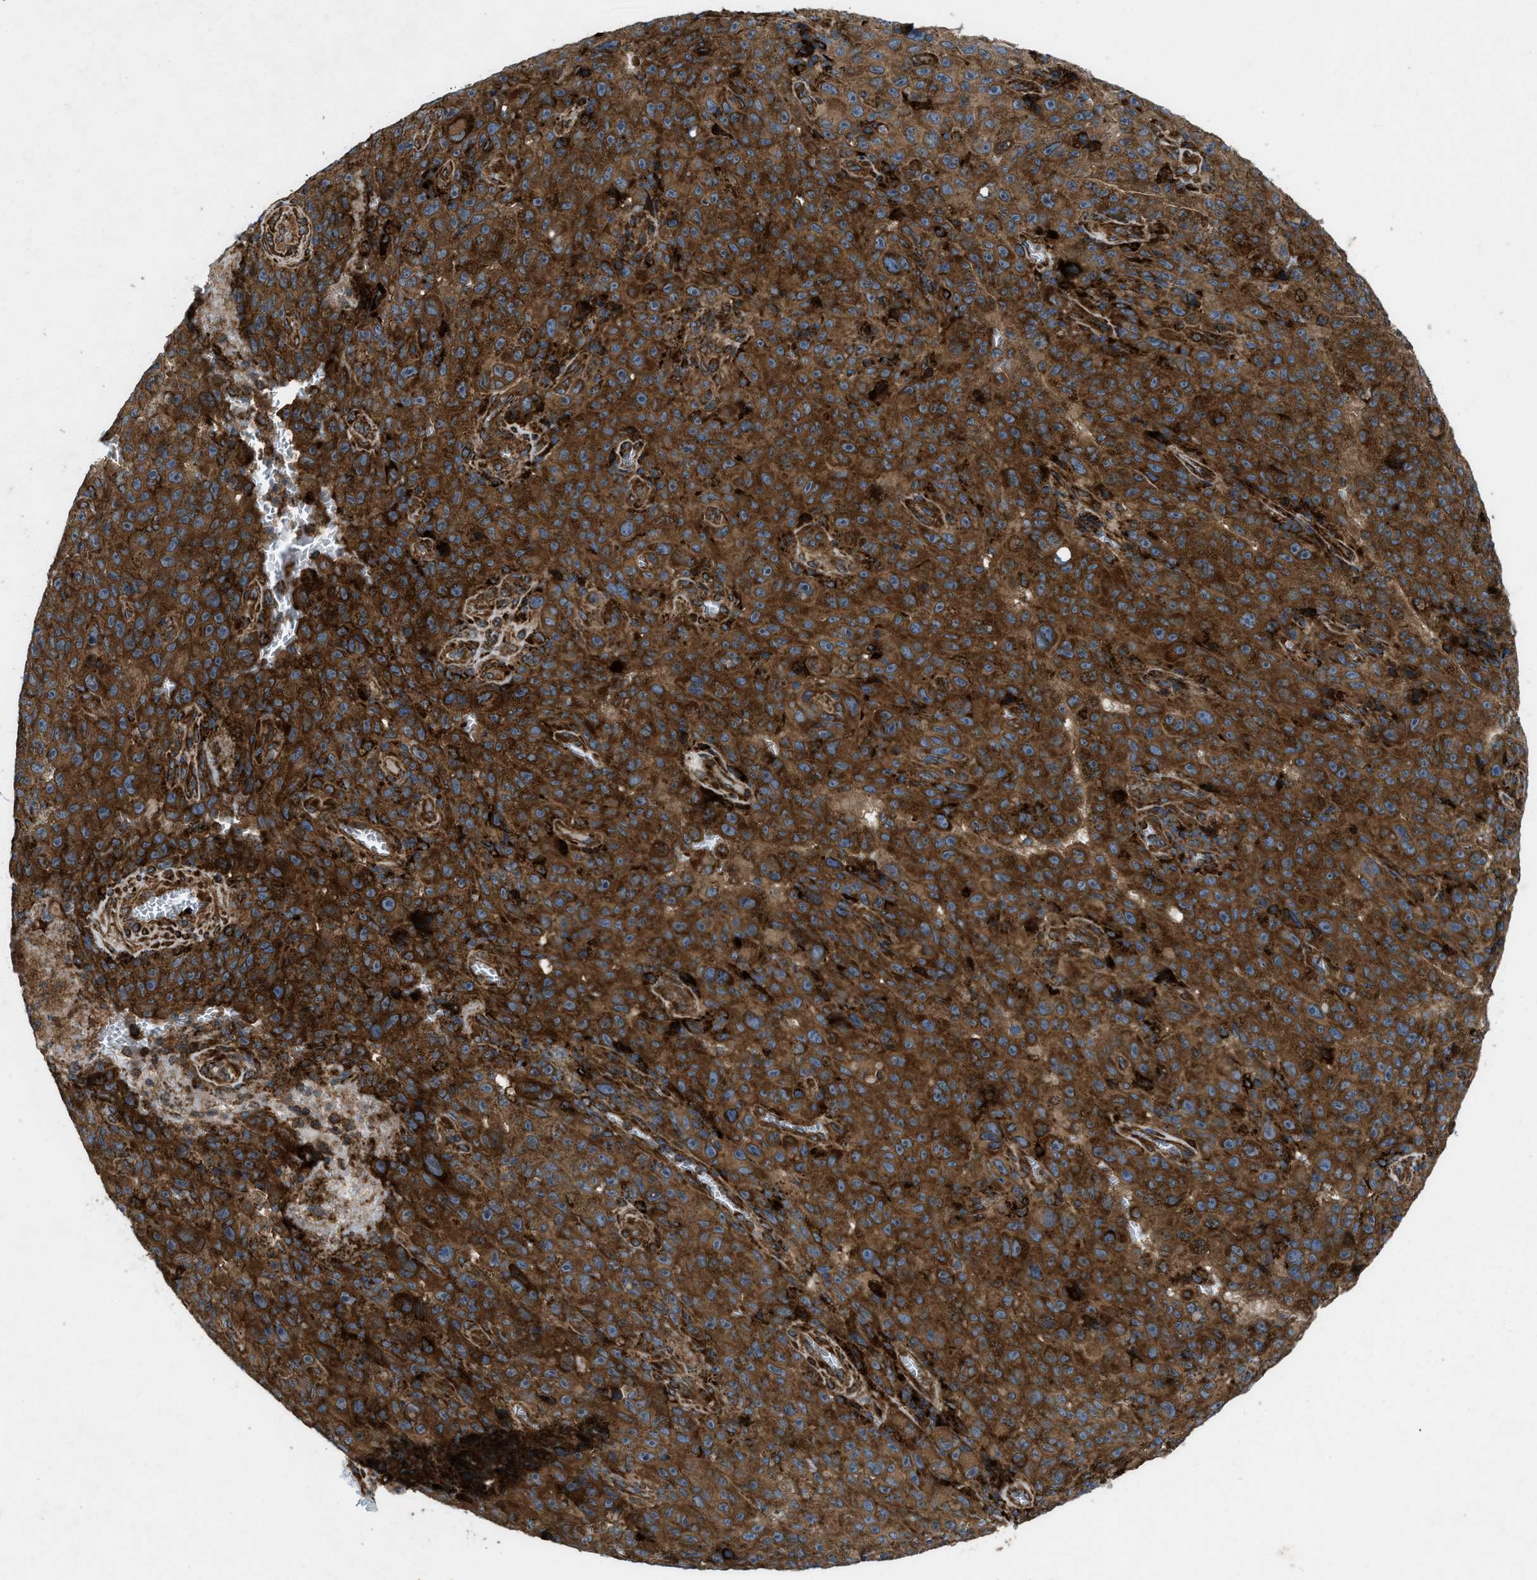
{"staining": {"intensity": "strong", "quantity": ">75%", "location": "cytoplasmic/membranous"}, "tissue": "melanoma", "cell_type": "Tumor cells", "image_type": "cancer", "snomed": [{"axis": "morphology", "description": "Malignant melanoma, NOS"}, {"axis": "topography", "description": "Skin"}], "caption": "IHC image of neoplastic tissue: human melanoma stained using IHC demonstrates high levels of strong protein expression localized specifically in the cytoplasmic/membranous of tumor cells, appearing as a cytoplasmic/membranous brown color.", "gene": "PER3", "patient": {"sex": "female", "age": 82}}